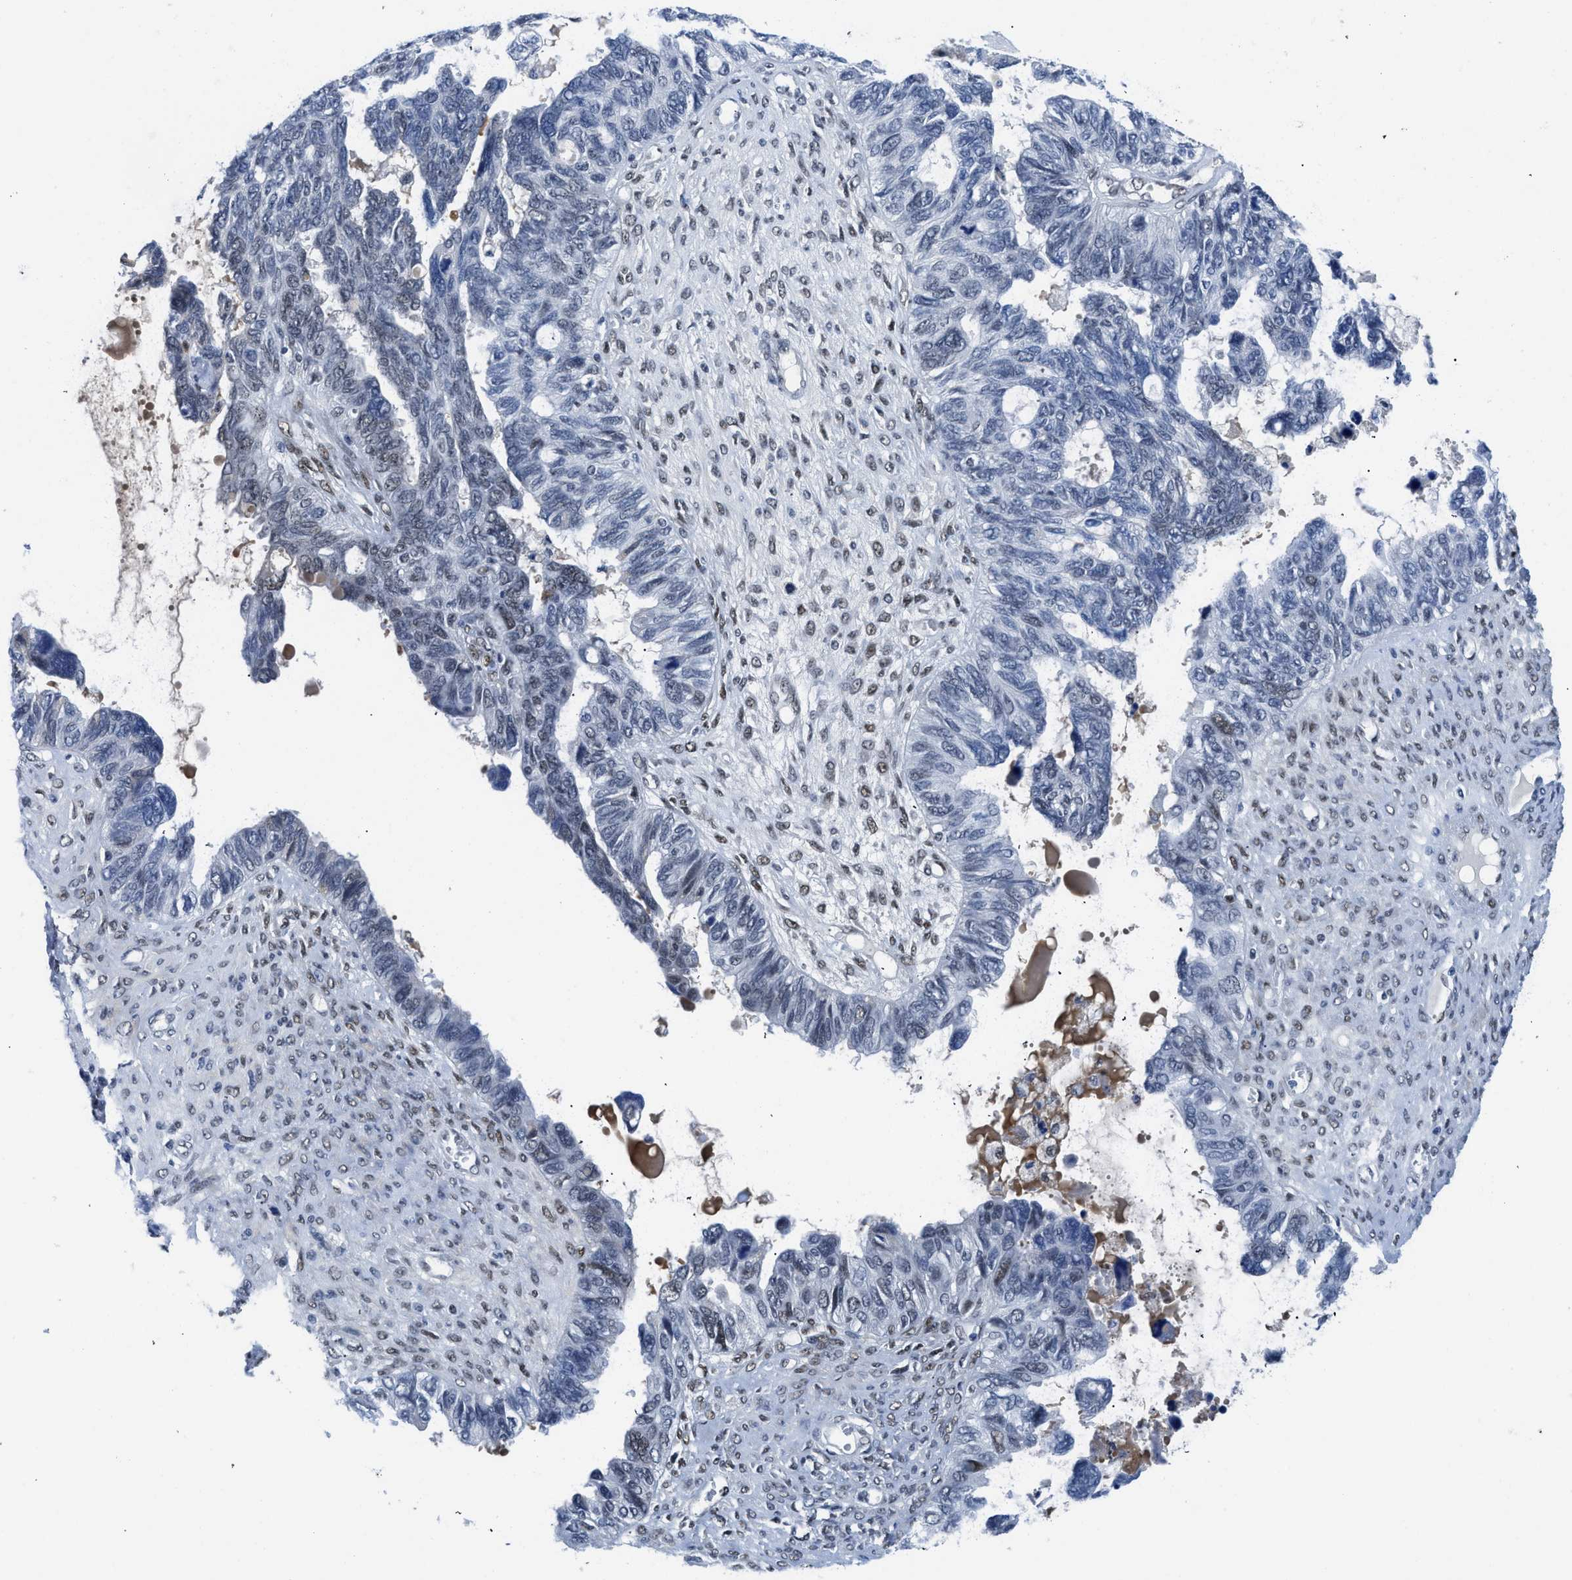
{"staining": {"intensity": "weak", "quantity": "<25%", "location": "nuclear"}, "tissue": "ovarian cancer", "cell_type": "Tumor cells", "image_type": "cancer", "snomed": [{"axis": "morphology", "description": "Cystadenocarcinoma, serous, NOS"}, {"axis": "topography", "description": "Ovary"}], "caption": "Tumor cells are negative for brown protein staining in ovarian cancer.", "gene": "SMARCAD1", "patient": {"sex": "female", "age": 79}}